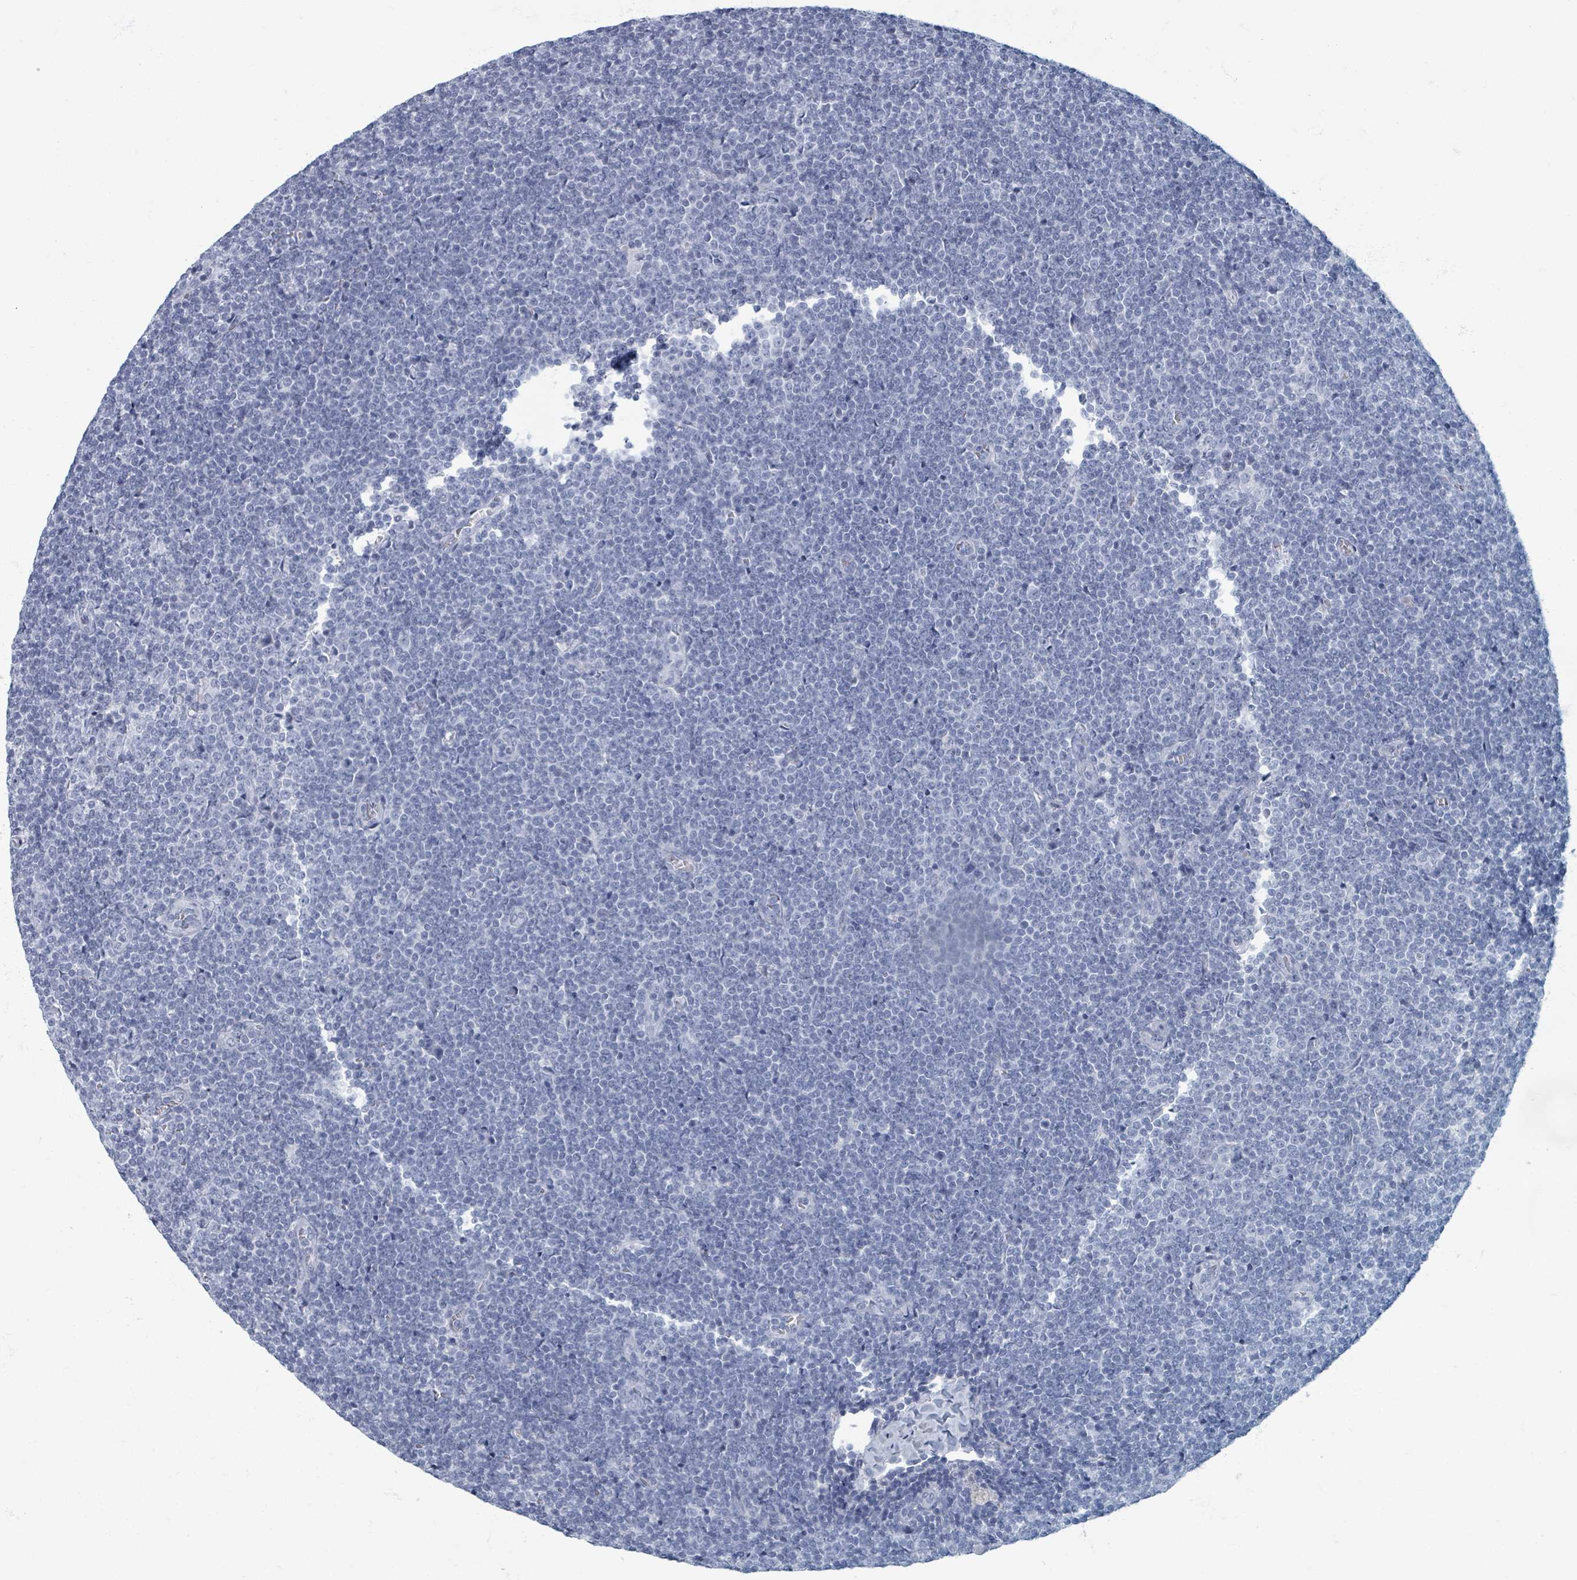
{"staining": {"intensity": "negative", "quantity": "none", "location": "none"}, "tissue": "lymphoma", "cell_type": "Tumor cells", "image_type": "cancer", "snomed": [{"axis": "morphology", "description": "Malignant lymphoma, non-Hodgkin's type, Low grade"}, {"axis": "topography", "description": "Lymph node"}], "caption": "Immunohistochemistry photomicrograph of neoplastic tissue: lymphoma stained with DAB exhibits no significant protein staining in tumor cells.", "gene": "TAS2R1", "patient": {"sex": "male", "age": 48}}